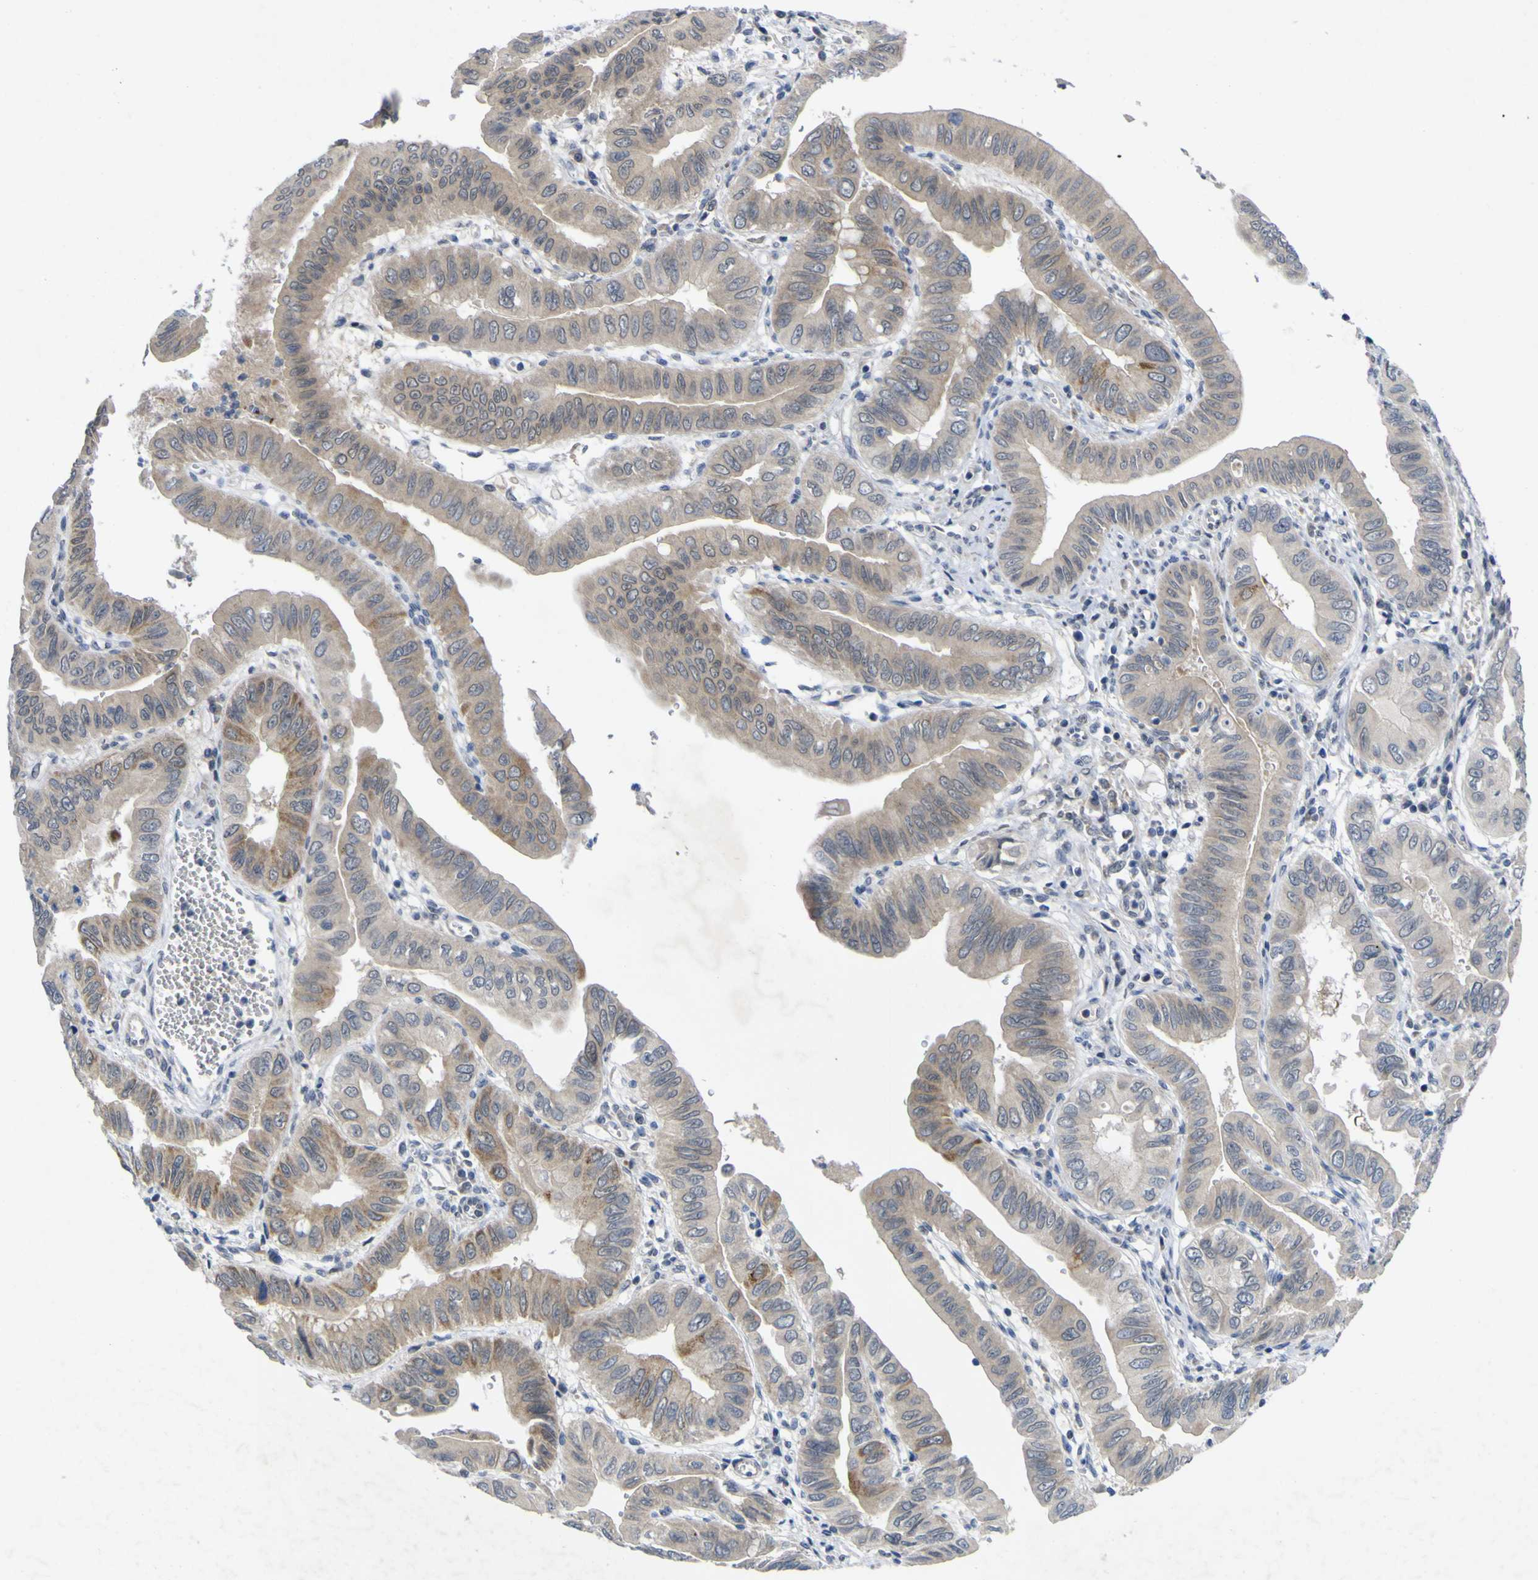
{"staining": {"intensity": "weak", "quantity": "<25%", "location": "cytoplasmic/membranous"}, "tissue": "pancreatic cancer", "cell_type": "Tumor cells", "image_type": "cancer", "snomed": [{"axis": "morphology", "description": "Normal tissue, NOS"}, {"axis": "topography", "description": "Lymph node"}], "caption": "A histopathology image of human pancreatic cancer is negative for staining in tumor cells.", "gene": "NAV1", "patient": {"sex": "male", "age": 50}}